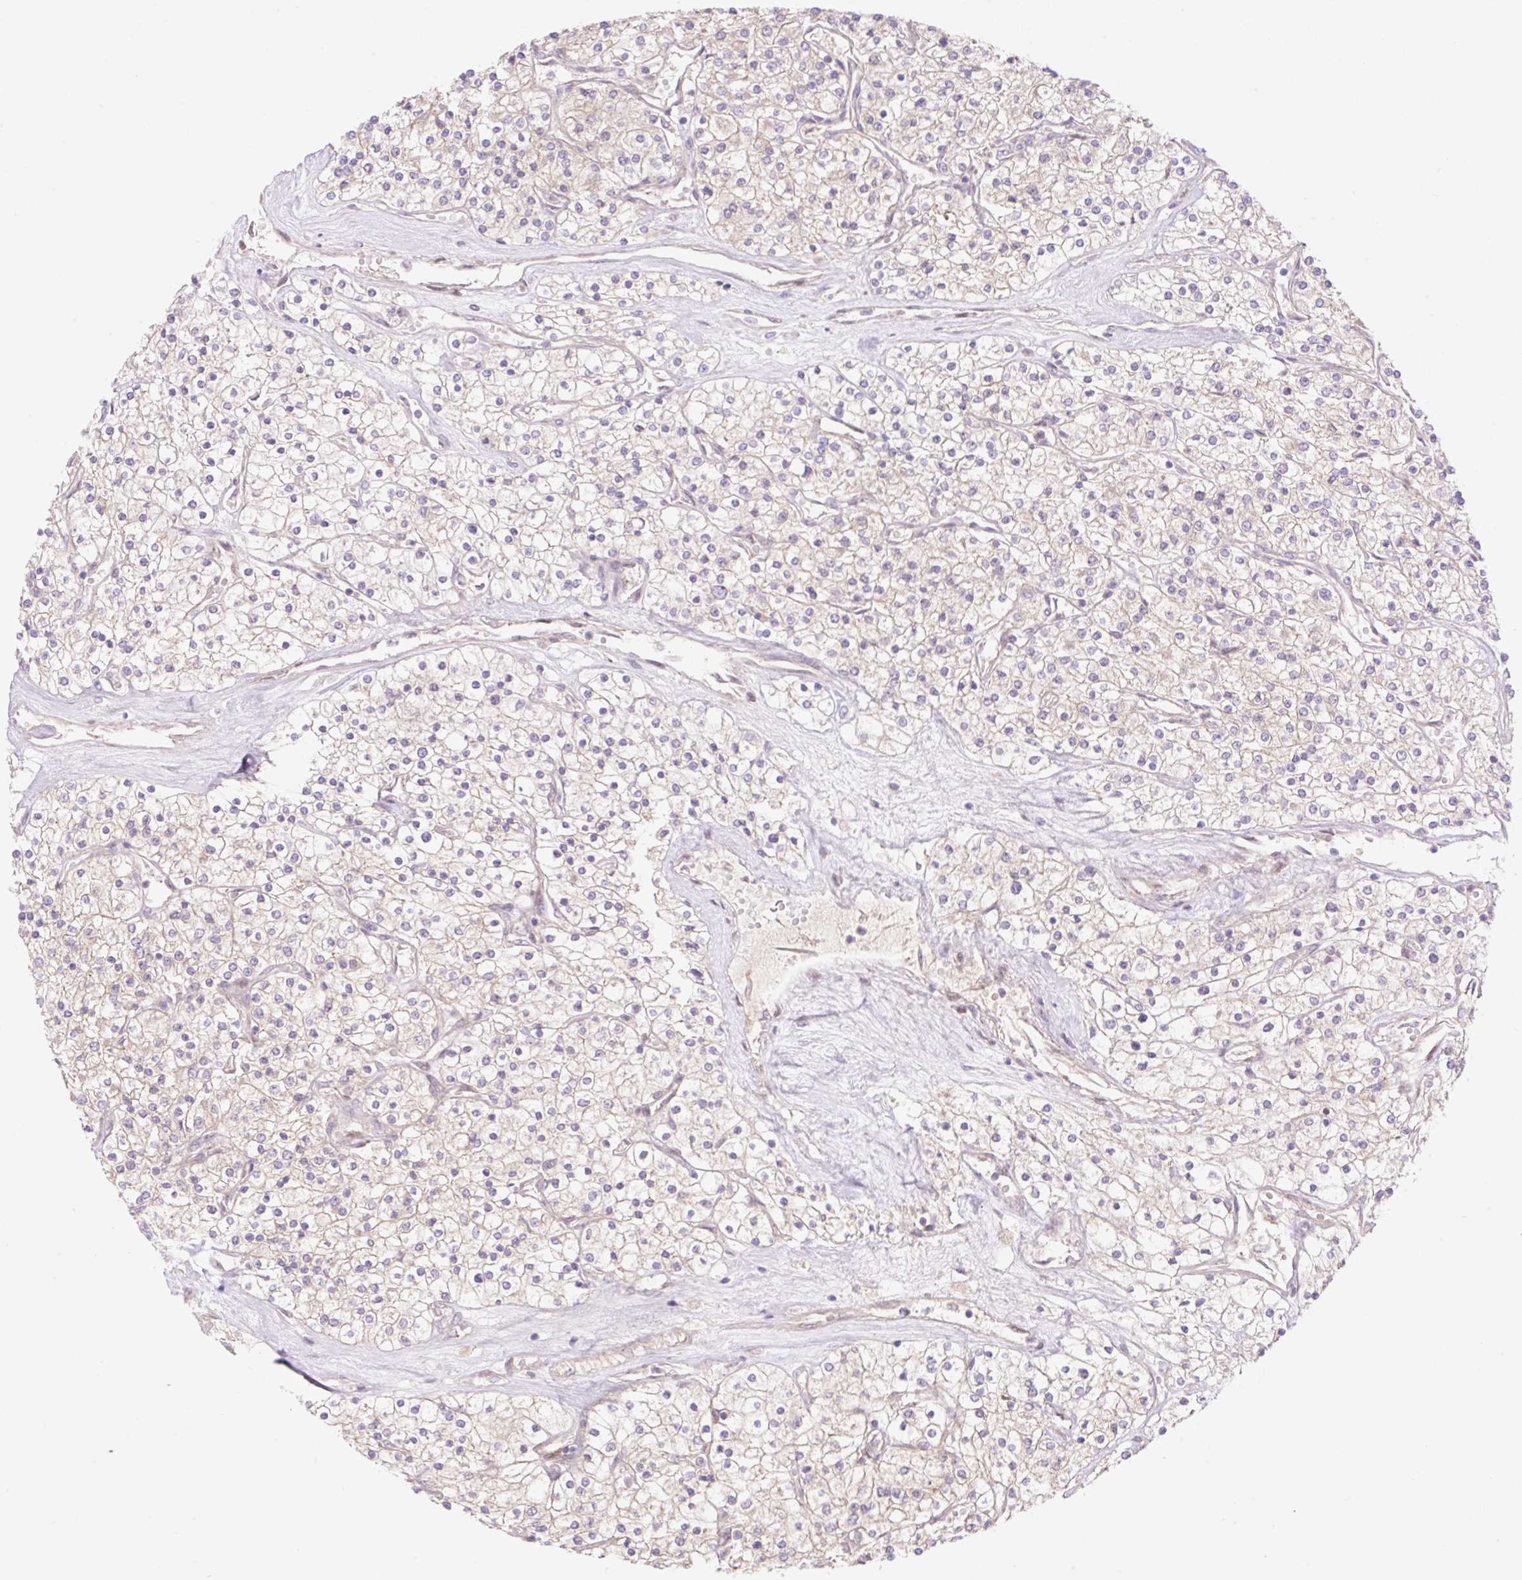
{"staining": {"intensity": "negative", "quantity": "none", "location": "none"}, "tissue": "renal cancer", "cell_type": "Tumor cells", "image_type": "cancer", "snomed": [{"axis": "morphology", "description": "Adenocarcinoma, NOS"}, {"axis": "topography", "description": "Kidney"}], "caption": "This image is of renal cancer stained with immunohistochemistry (IHC) to label a protein in brown with the nuclei are counter-stained blue. There is no staining in tumor cells.", "gene": "VPS25", "patient": {"sex": "male", "age": 80}}